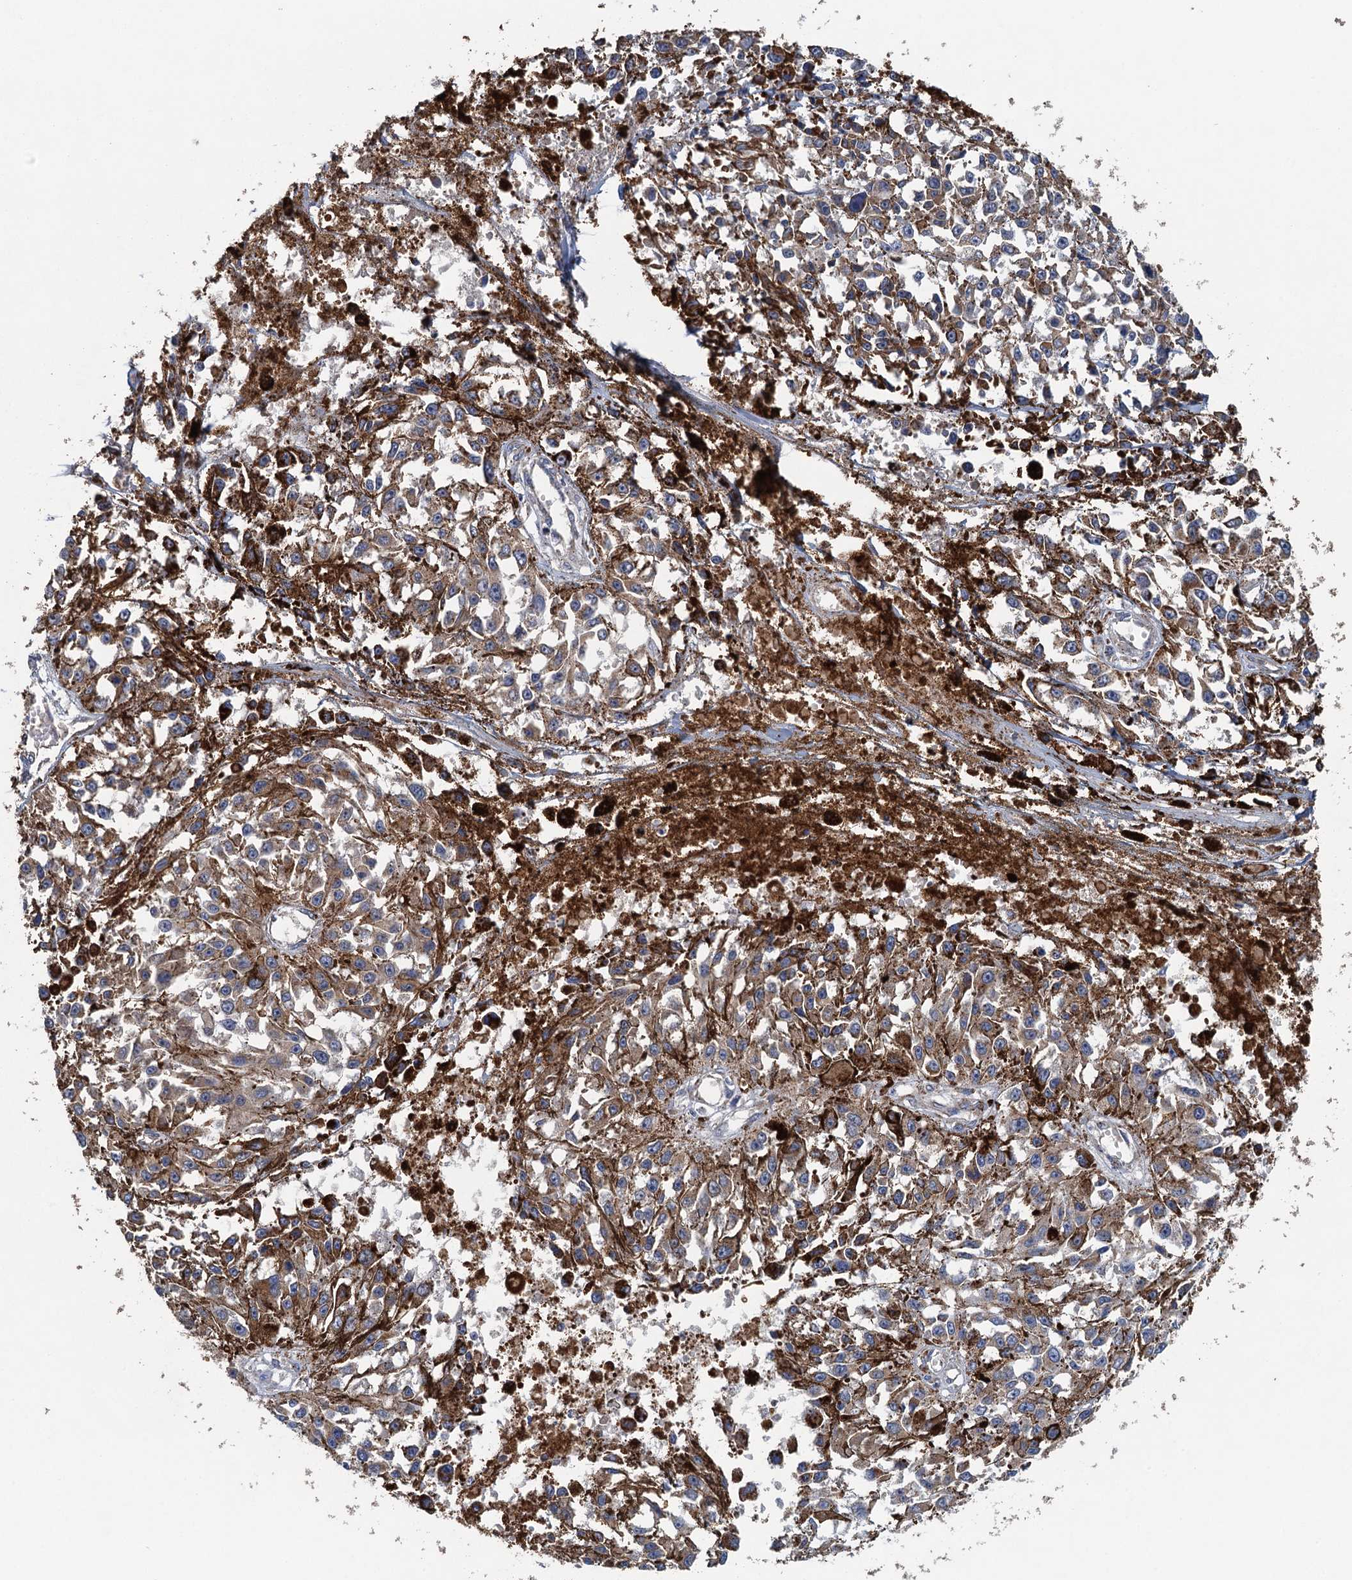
{"staining": {"intensity": "negative", "quantity": "none", "location": "none"}, "tissue": "melanoma", "cell_type": "Tumor cells", "image_type": "cancer", "snomed": [{"axis": "morphology", "description": "Malignant melanoma, Metastatic site"}, {"axis": "topography", "description": "Lymph node"}], "caption": "The micrograph demonstrates no significant staining in tumor cells of melanoma.", "gene": "BCS1L", "patient": {"sex": "male", "age": 59}}